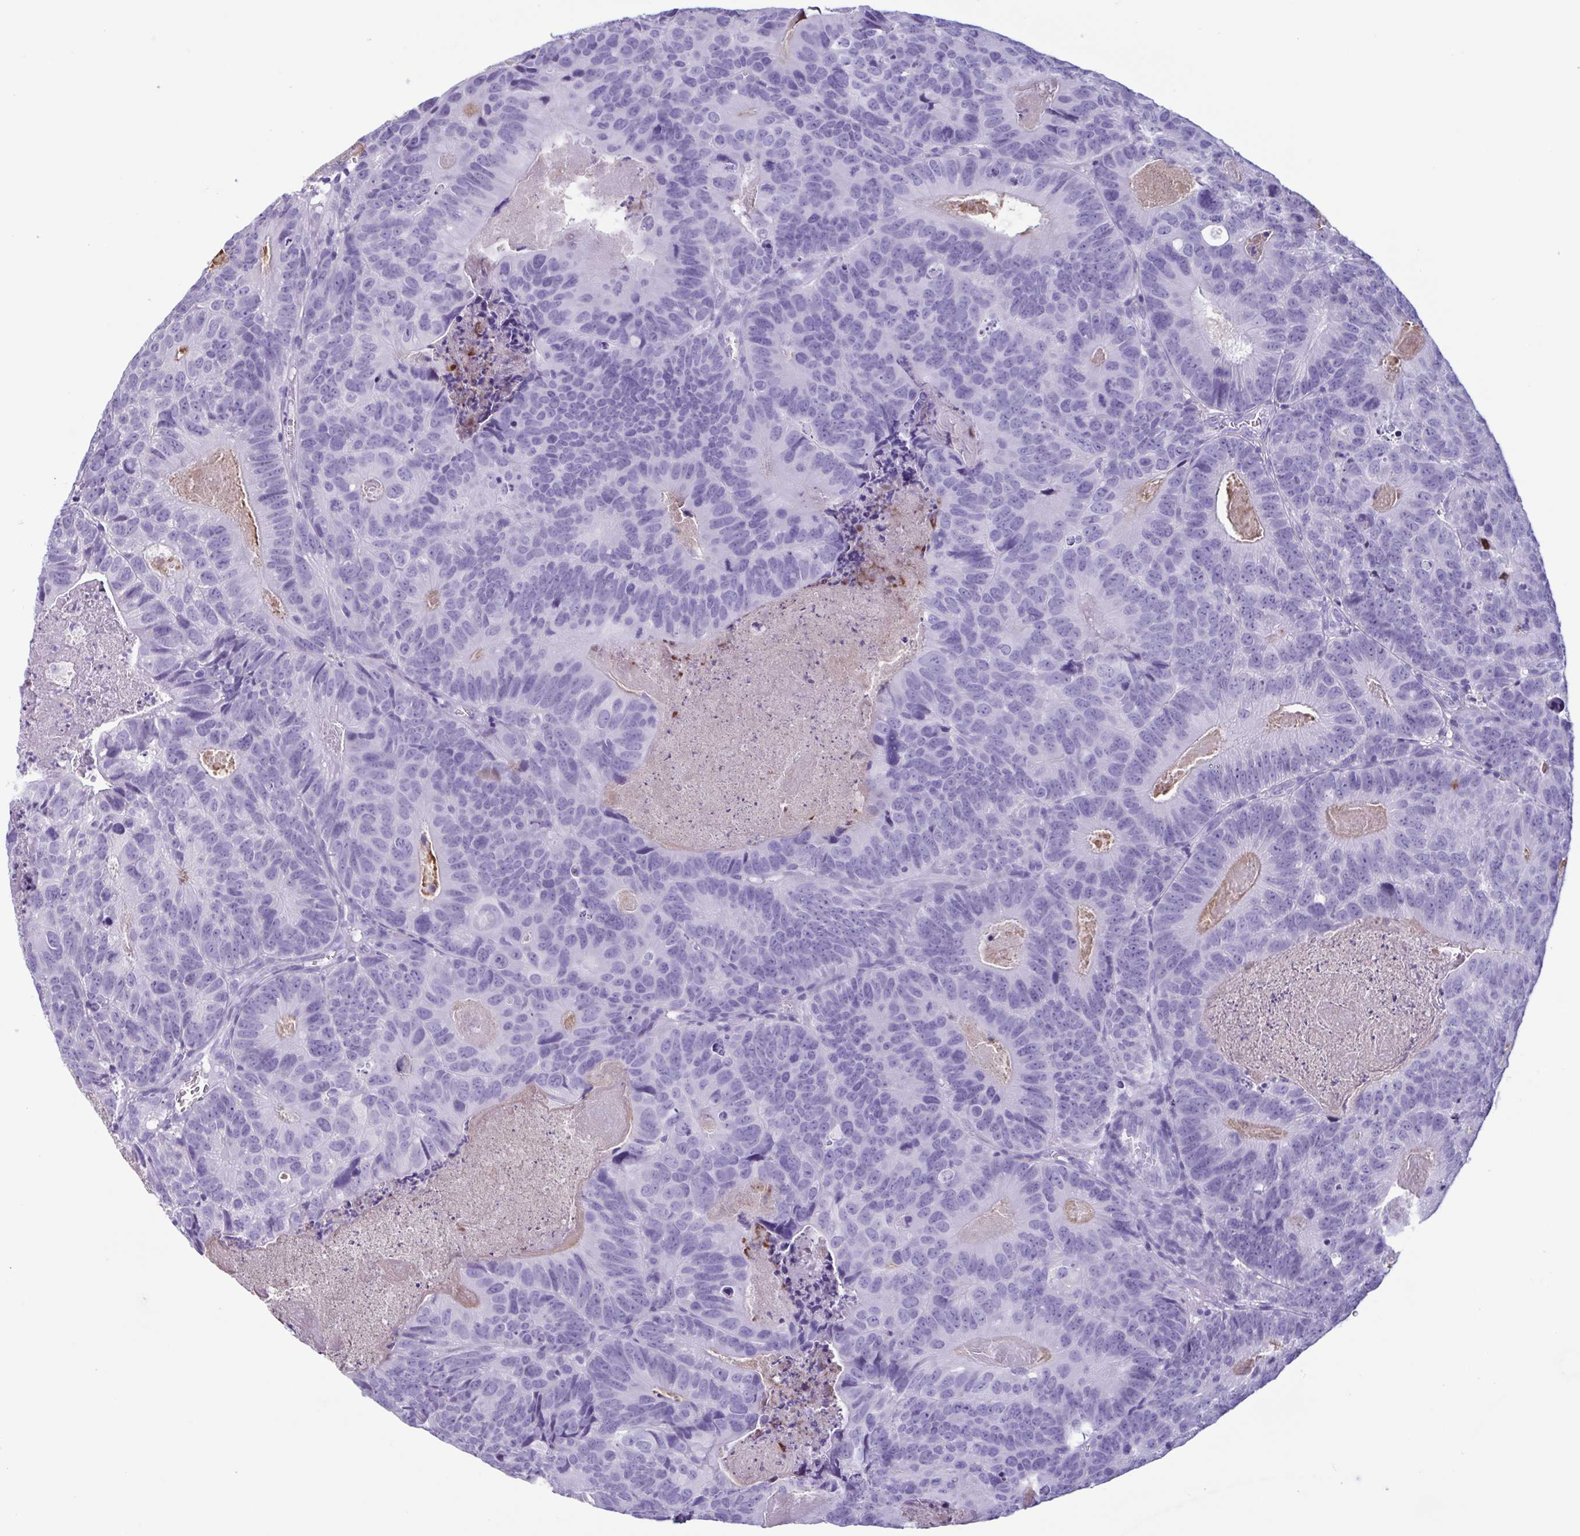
{"staining": {"intensity": "negative", "quantity": "none", "location": "none"}, "tissue": "head and neck cancer", "cell_type": "Tumor cells", "image_type": "cancer", "snomed": [{"axis": "morphology", "description": "Adenocarcinoma, NOS"}, {"axis": "topography", "description": "Head-Neck"}], "caption": "A micrograph of head and neck cancer (adenocarcinoma) stained for a protein exhibits no brown staining in tumor cells.", "gene": "LTF", "patient": {"sex": "male", "age": 62}}